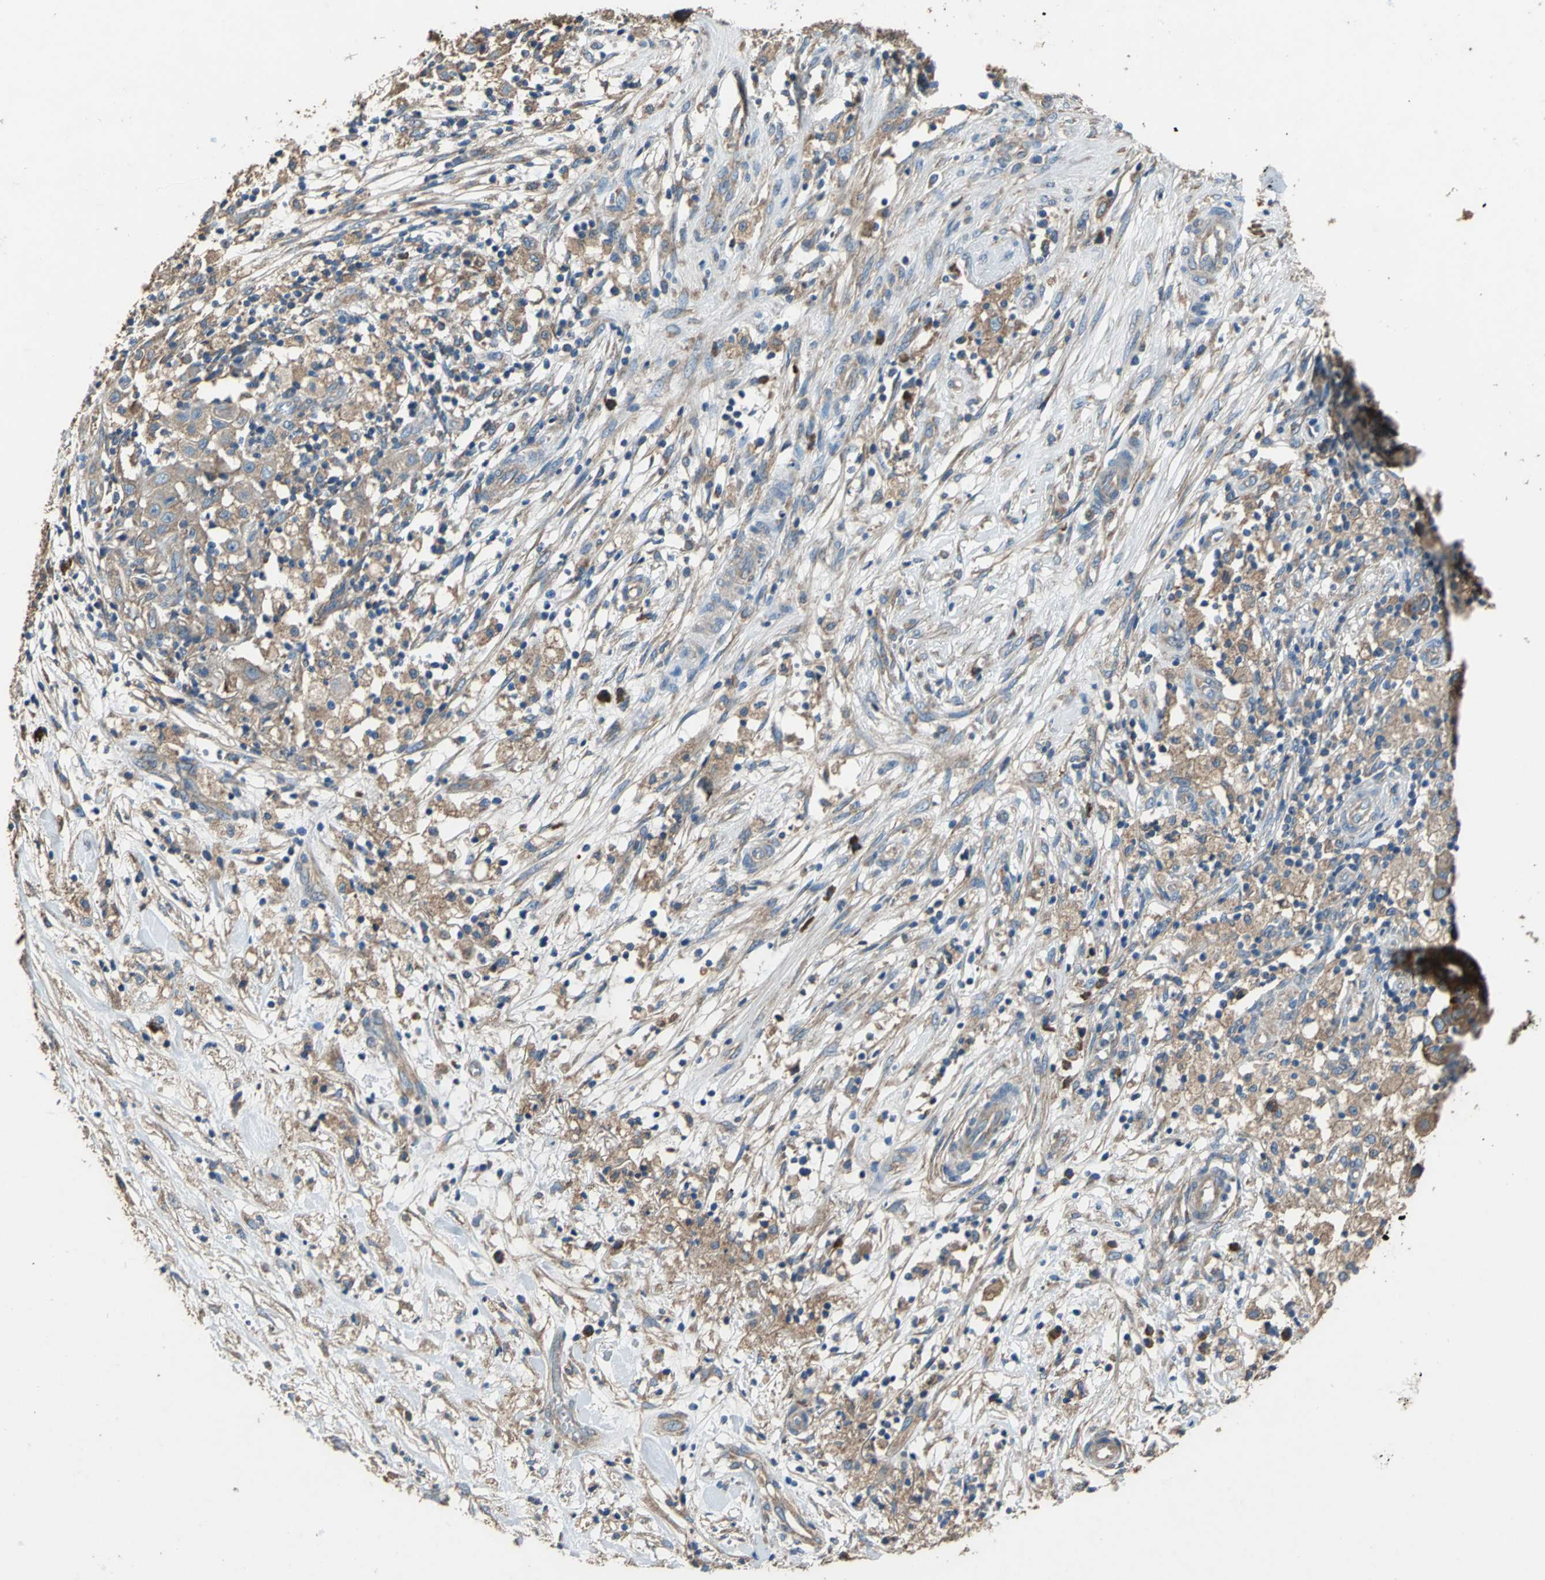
{"staining": {"intensity": "moderate", "quantity": ">75%", "location": "cytoplasmic/membranous"}, "tissue": "ovarian cancer", "cell_type": "Tumor cells", "image_type": "cancer", "snomed": [{"axis": "morphology", "description": "Carcinoma, endometroid"}, {"axis": "topography", "description": "Ovary"}], "caption": "A medium amount of moderate cytoplasmic/membranous expression is appreciated in approximately >75% of tumor cells in ovarian cancer (endometroid carcinoma) tissue.", "gene": "HEPH", "patient": {"sex": "female", "age": 42}}